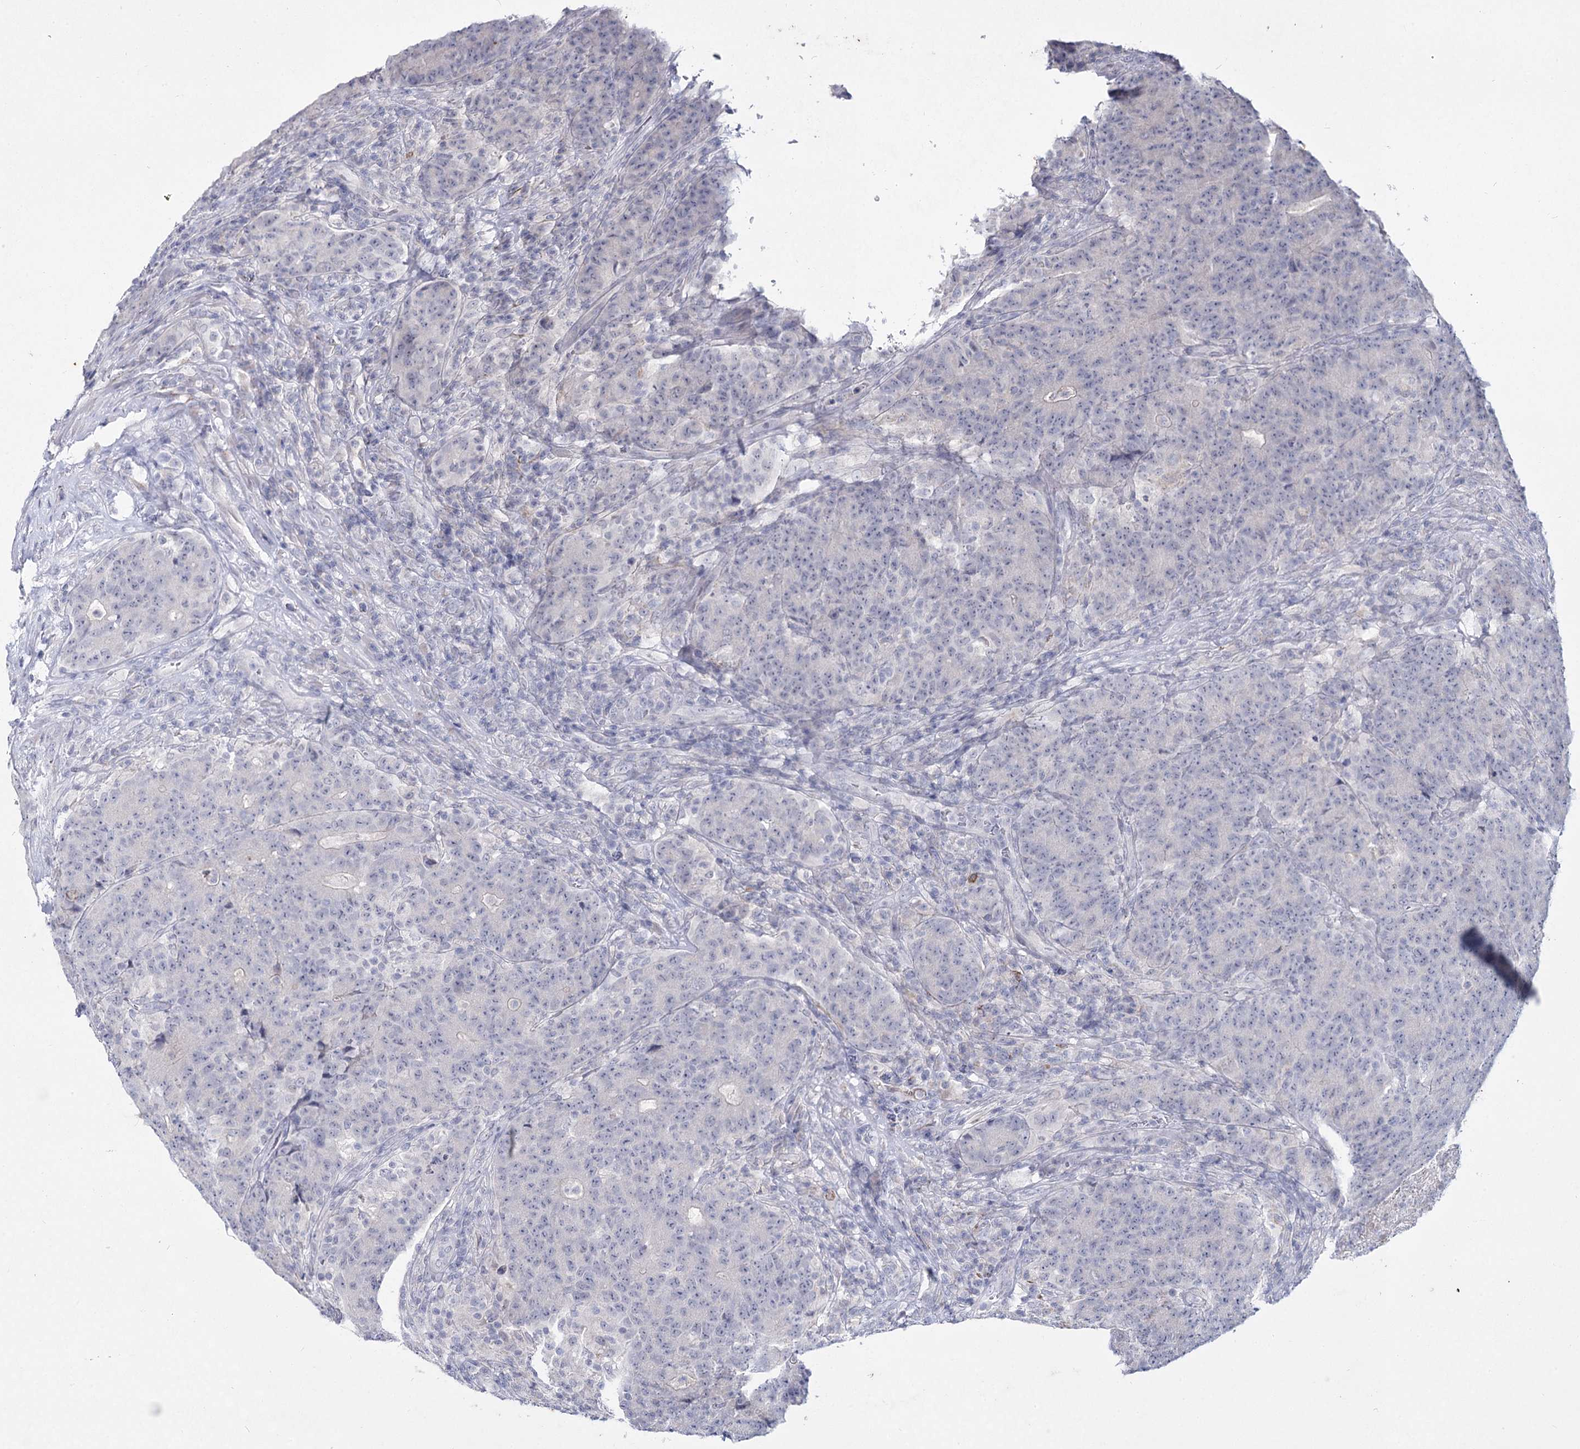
{"staining": {"intensity": "negative", "quantity": "none", "location": "none"}, "tissue": "colorectal cancer", "cell_type": "Tumor cells", "image_type": "cancer", "snomed": [{"axis": "morphology", "description": "Adenocarcinoma, NOS"}, {"axis": "topography", "description": "Colon"}], "caption": "An immunohistochemistry photomicrograph of adenocarcinoma (colorectal) is shown. There is no staining in tumor cells of adenocarcinoma (colorectal).", "gene": "CCDC73", "patient": {"sex": "female", "age": 75}}